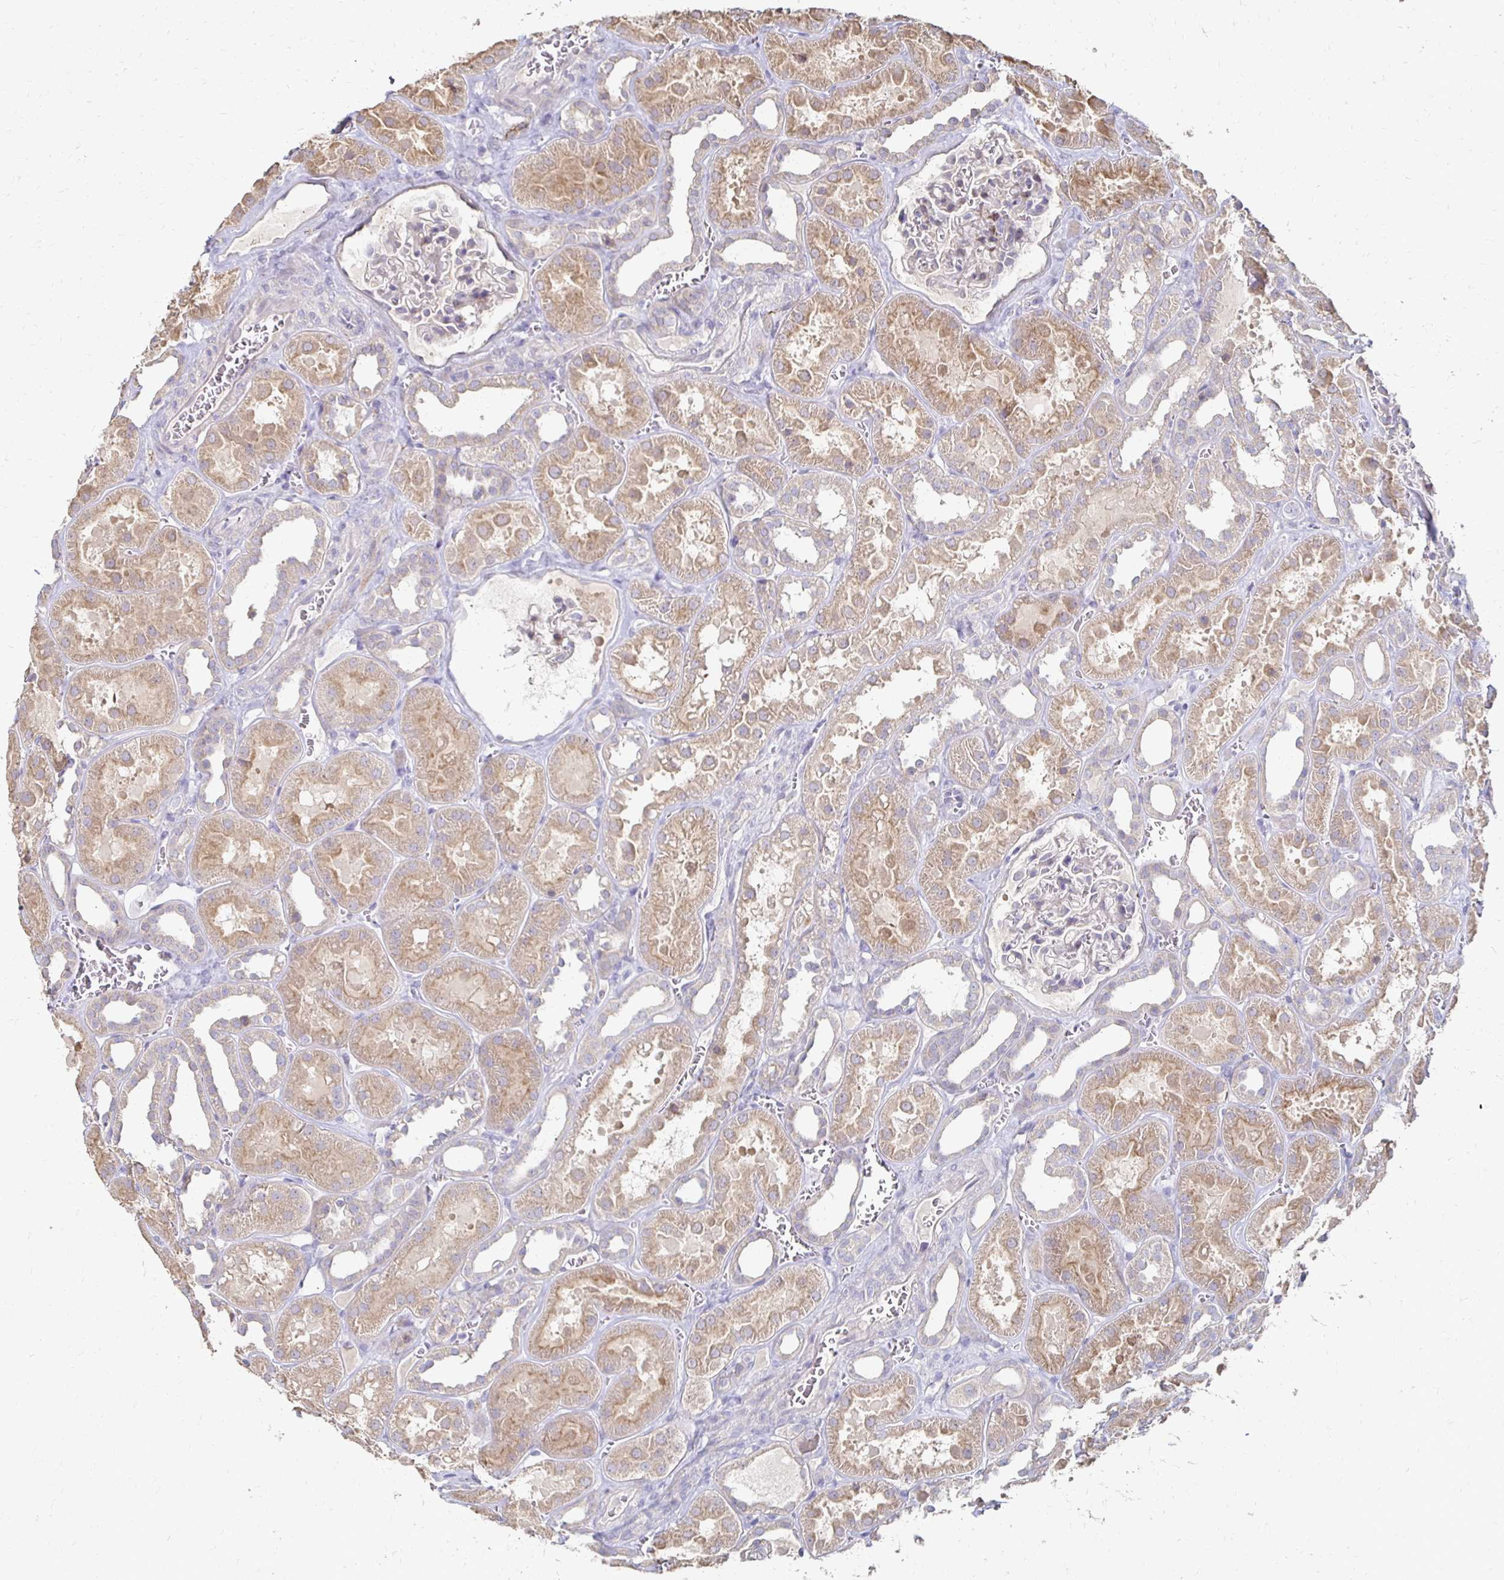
{"staining": {"intensity": "weak", "quantity": "<25%", "location": "cytoplasmic/membranous"}, "tissue": "kidney", "cell_type": "Cells in glomeruli", "image_type": "normal", "snomed": [{"axis": "morphology", "description": "Normal tissue, NOS"}, {"axis": "topography", "description": "Kidney"}], "caption": "High magnification brightfield microscopy of unremarkable kidney stained with DAB (brown) and counterstained with hematoxylin (blue): cells in glomeruli show no significant expression.", "gene": "ZNF727", "patient": {"sex": "female", "age": 41}}